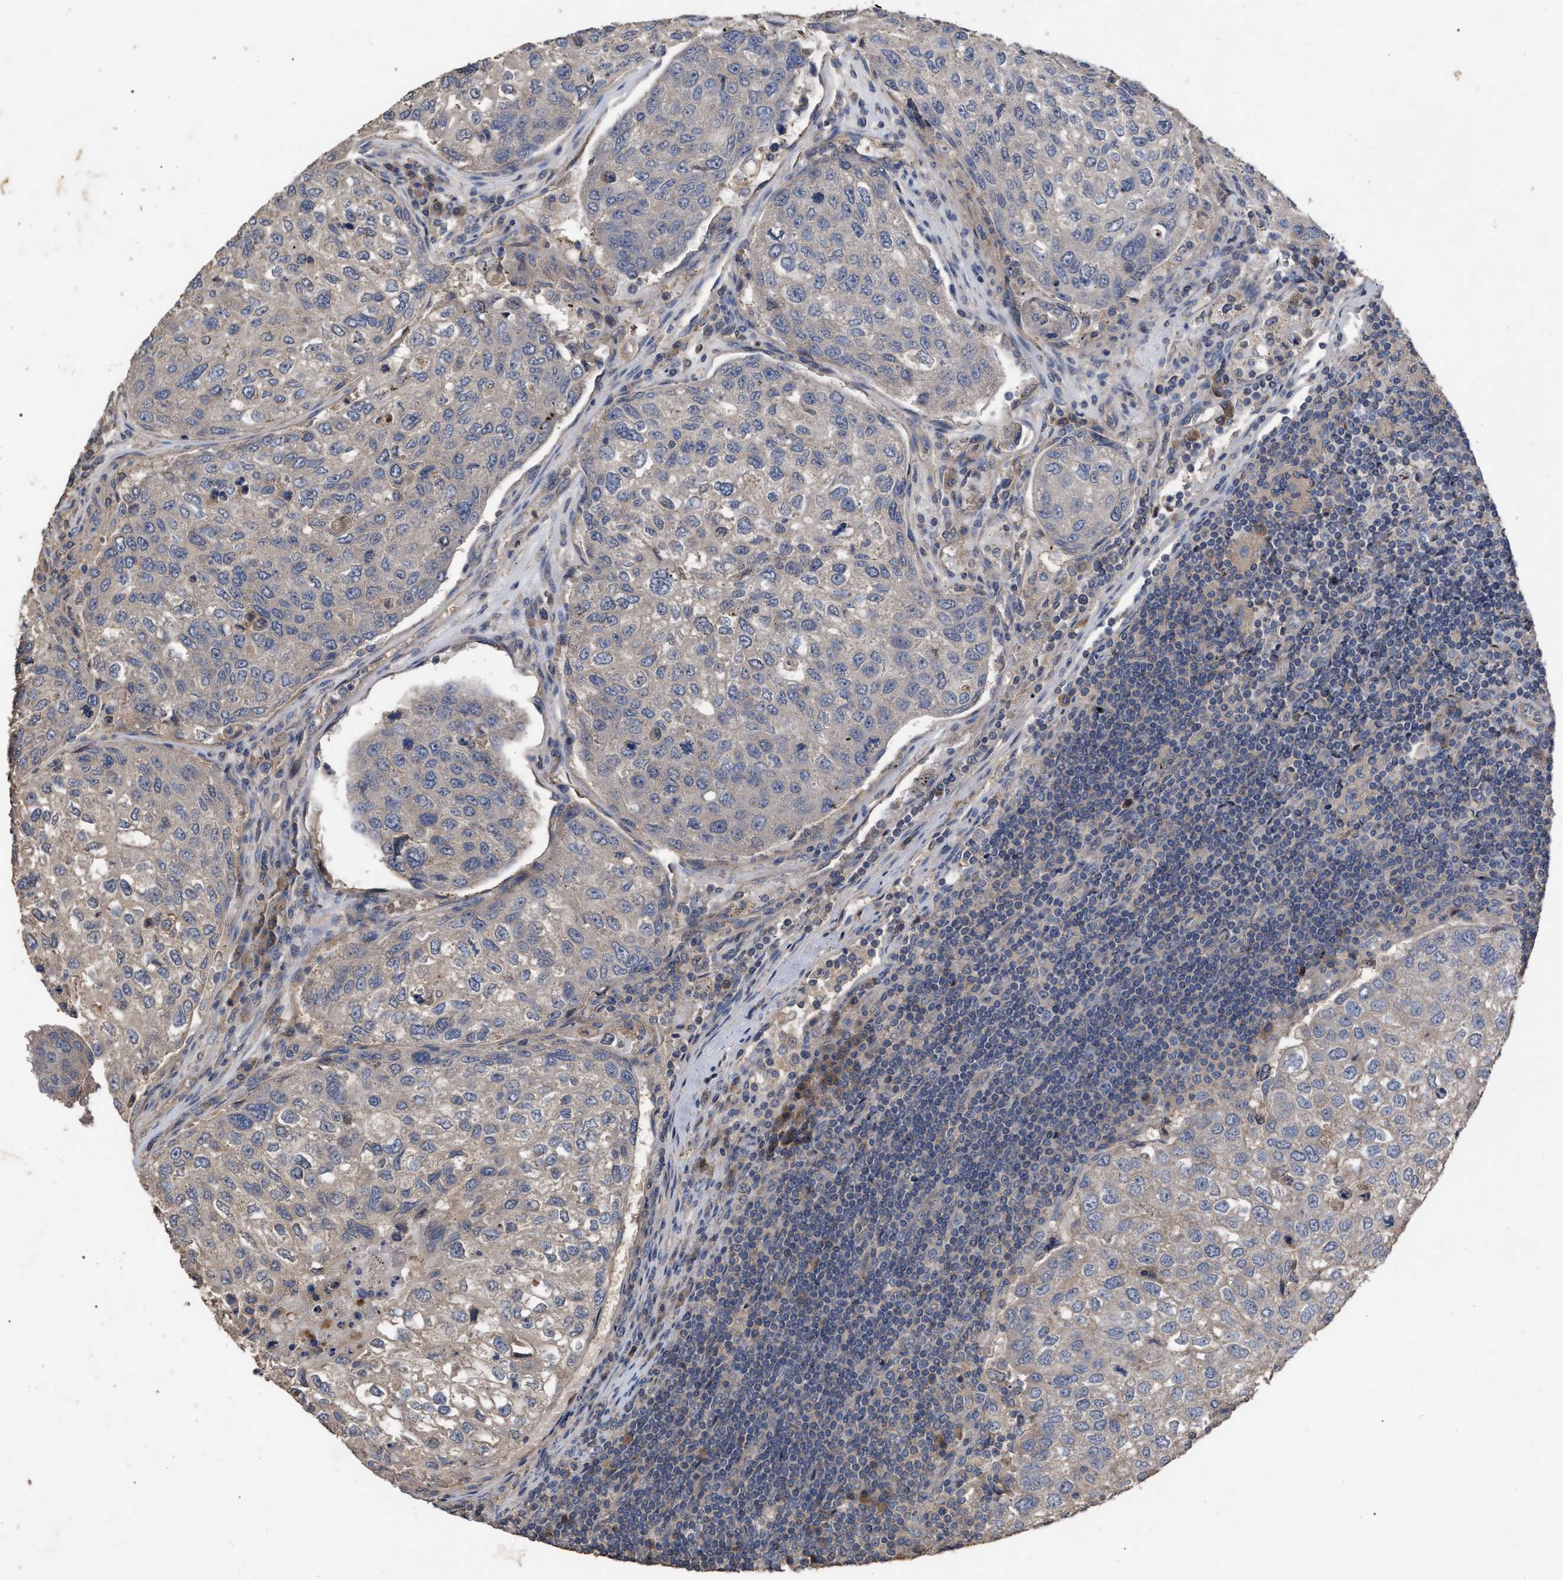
{"staining": {"intensity": "weak", "quantity": "<25%", "location": "cytoplasmic/membranous"}, "tissue": "urothelial cancer", "cell_type": "Tumor cells", "image_type": "cancer", "snomed": [{"axis": "morphology", "description": "Urothelial carcinoma, High grade"}, {"axis": "topography", "description": "Lymph node"}, {"axis": "topography", "description": "Urinary bladder"}], "caption": "High power microscopy histopathology image of an immunohistochemistry image of urothelial carcinoma (high-grade), revealing no significant staining in tumor cells. (DAB (3,3'-diaminobenzidine) immunohistochemistry, high magnification).", "gene": "BTN2A1", "patient": {"sex": "male", "age": 51}}